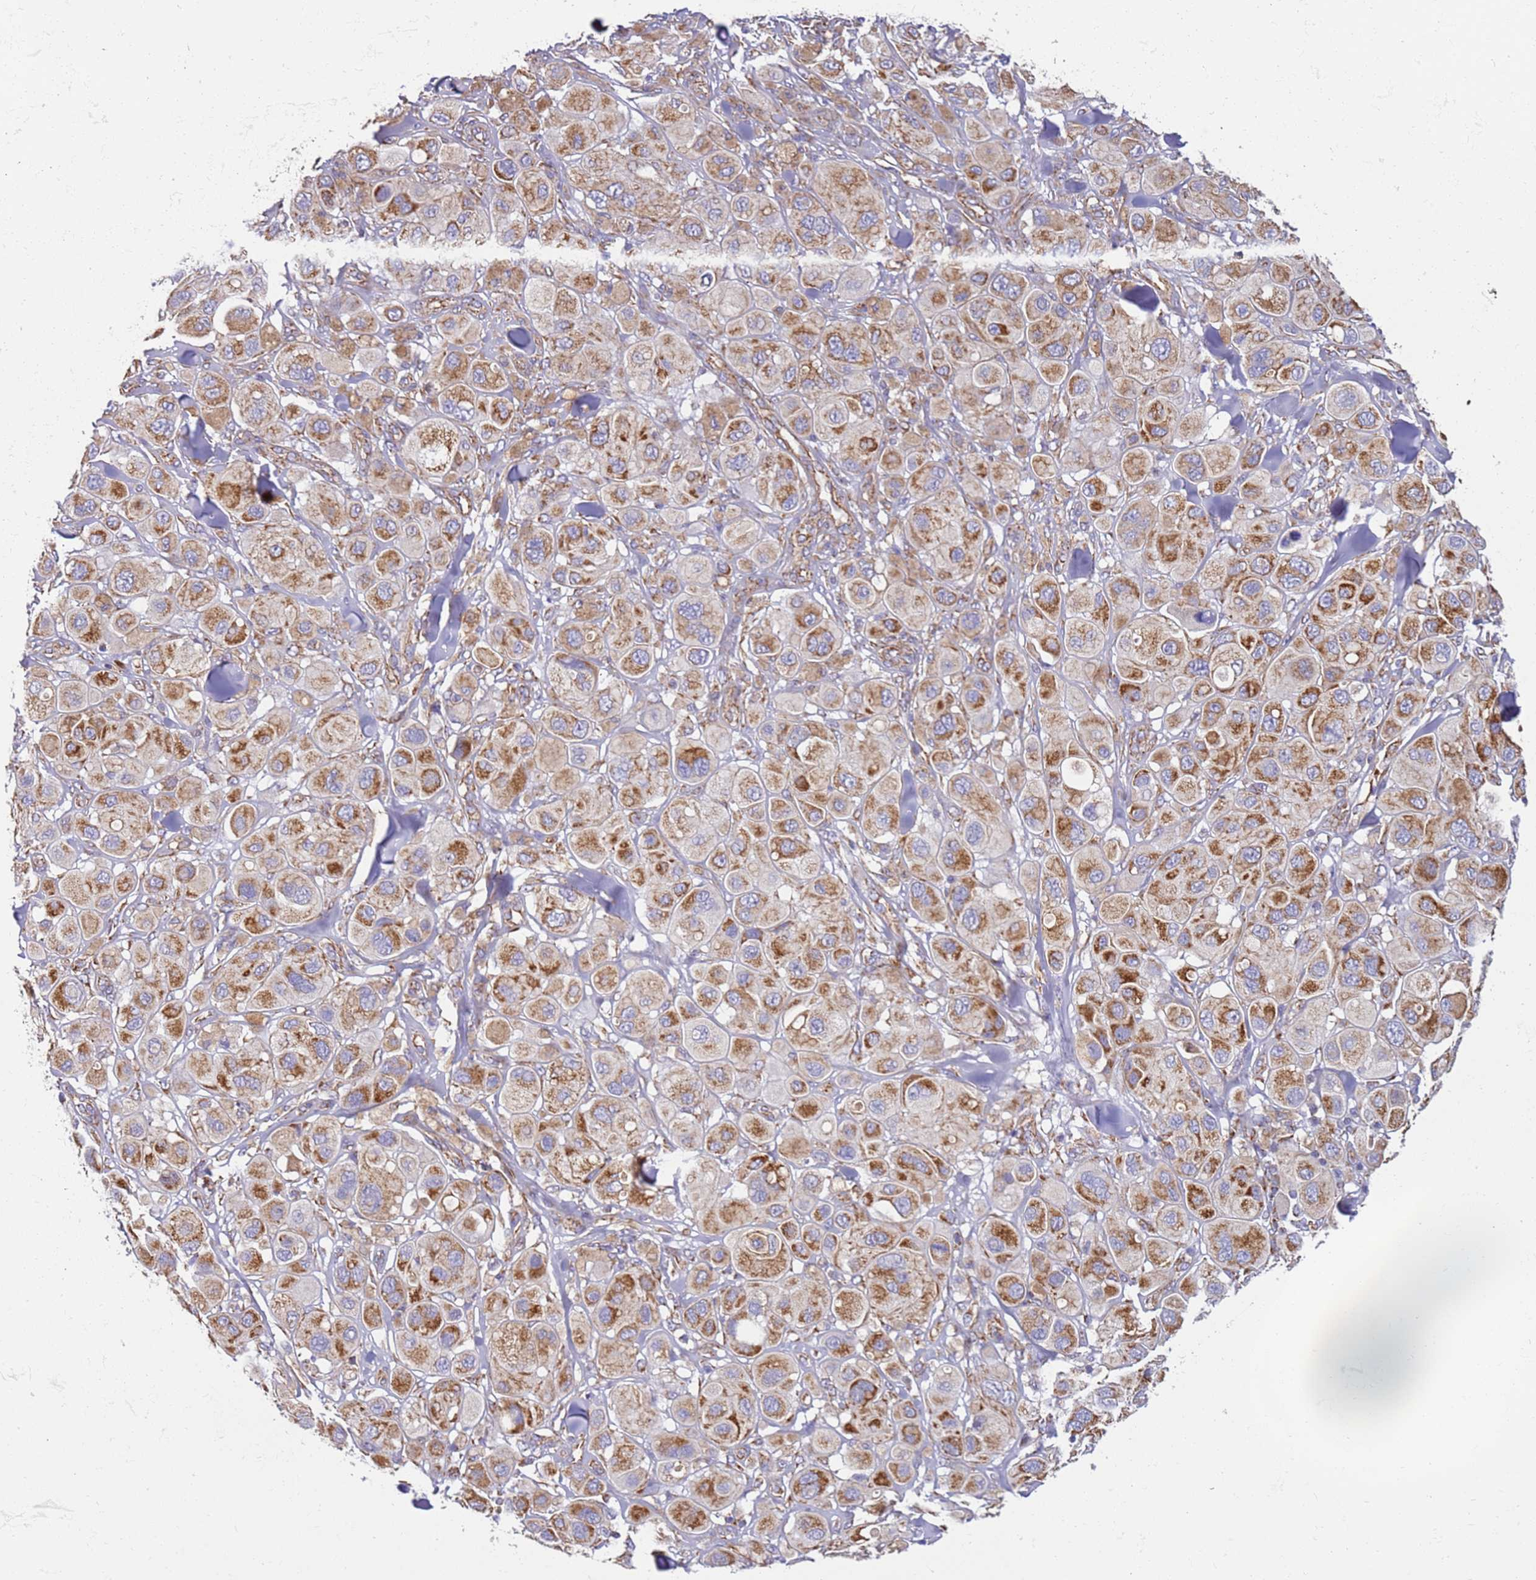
{"staining": {"intensity": "strong", "quantity": "<25%", "location": "cytoplasmic/membranous"}, "tissue": "melanoma", "cell_type": "Tumor cells", "image_type": "cancer", "snomed": [{"axis": "morphology", "description": "Malignant melanoma, Metastatic site"}, {"axis": "topography", "description": "Skin"}], "caption": "Immunohistochemical staining of human melanoma shows medium levels of strong cytoplasmic/membranous protein expression in approximately <25% of tumor cells.", "gene": "MRPL20", "patient": {"sex": "male", "age": 41}}